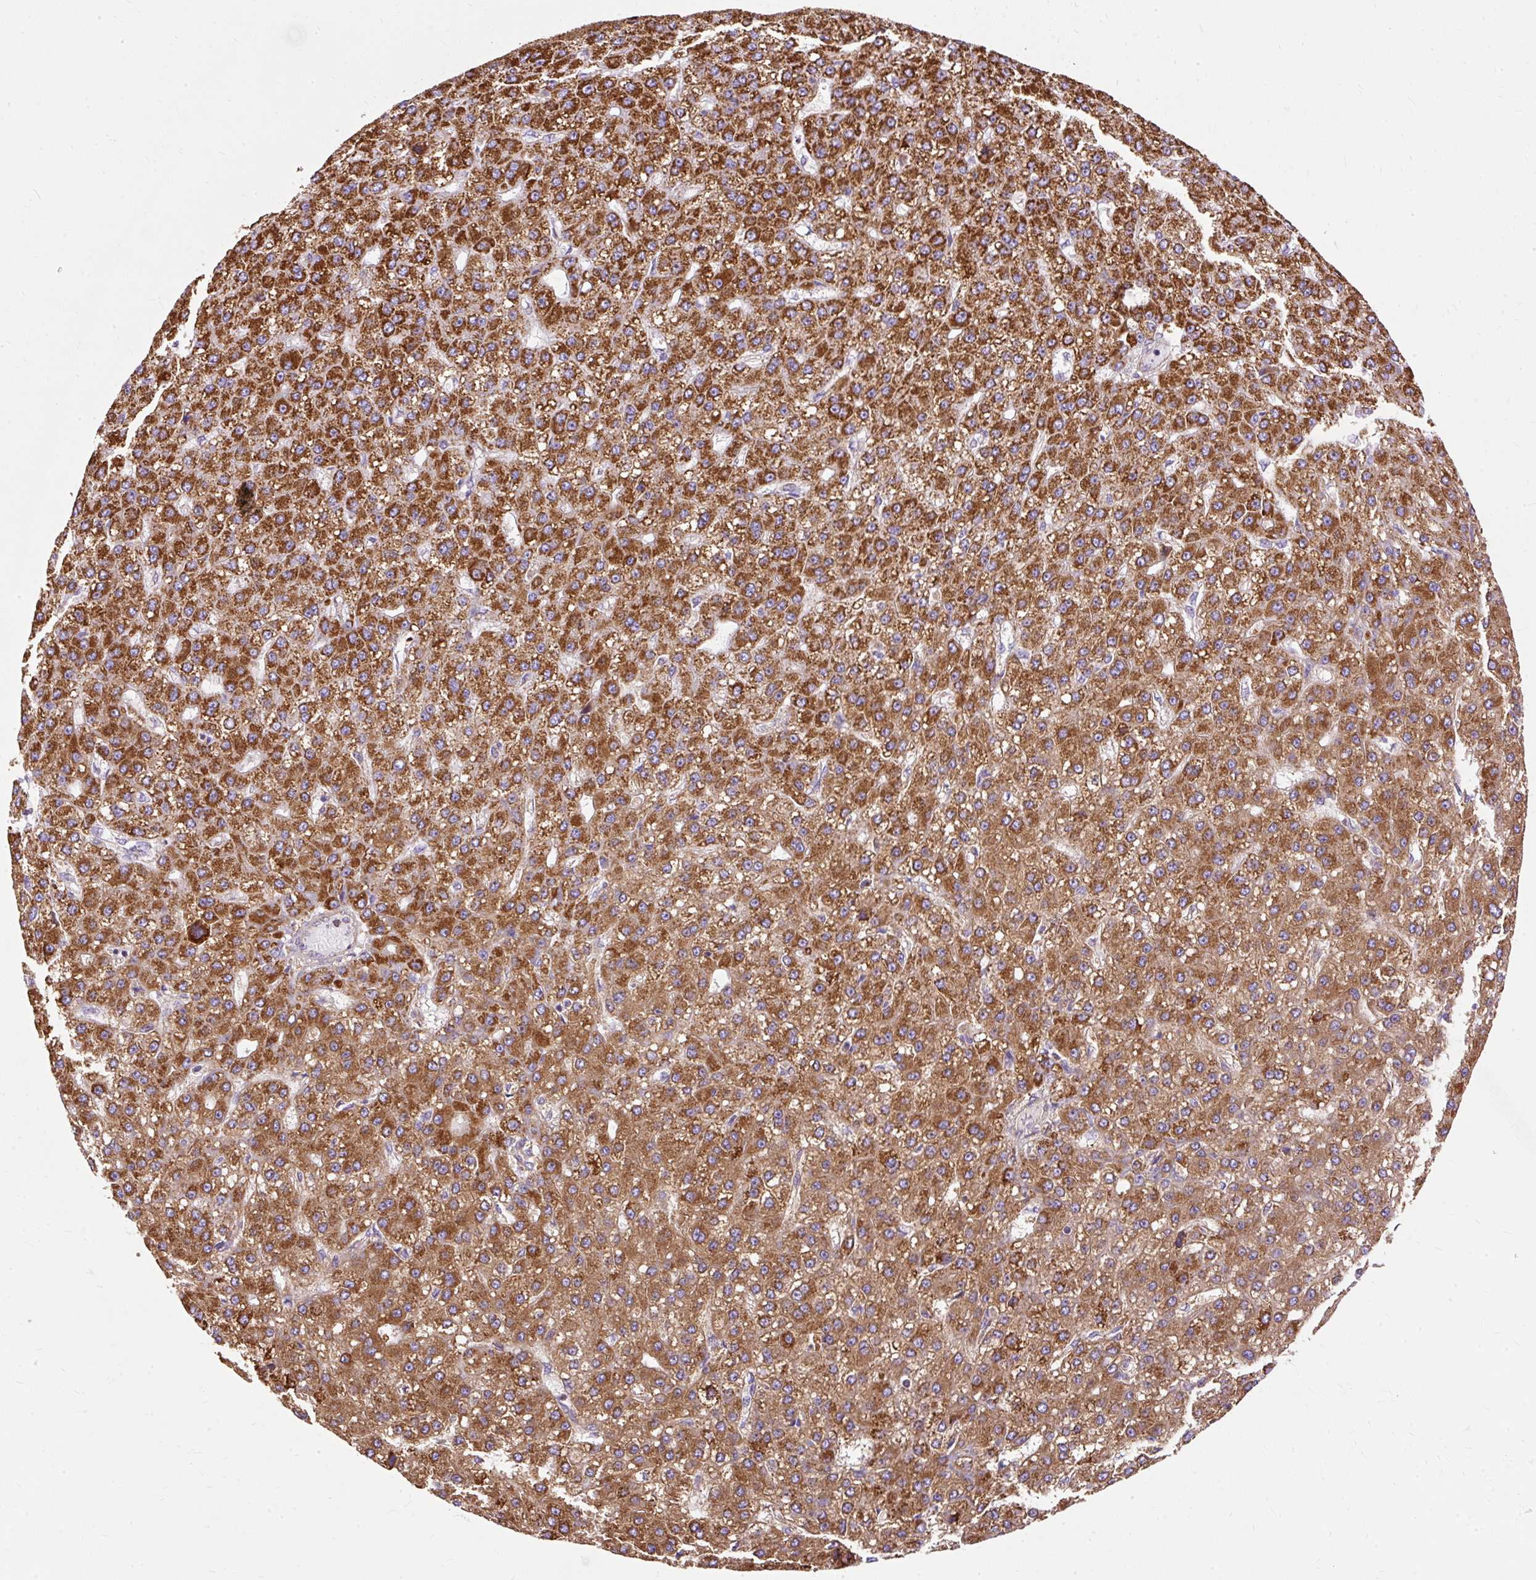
{"staining": {"intensity": "strong", "quantity": ">75%", "location": "cytoplasmic/membranous"}, "tissue": "liver cancer", "cell_type": "Tumor cells", "image_type": "cancer", "snomed": [{"axis": "morphology", "description": "Carcinoma, Hepatocellular, NOS"}, {"axis": "topography", "description": "Liver"}], "caption": "Immunohistochemistry (IHC) (DAB) staining of hepatocellular carcinoma (liver) demonstrates strong cytoplasmic/membranous protein positivity in approximately >75% of tumor cells.", "gene": "CEP290", "patient": {"sex": "male", "age": 67}}